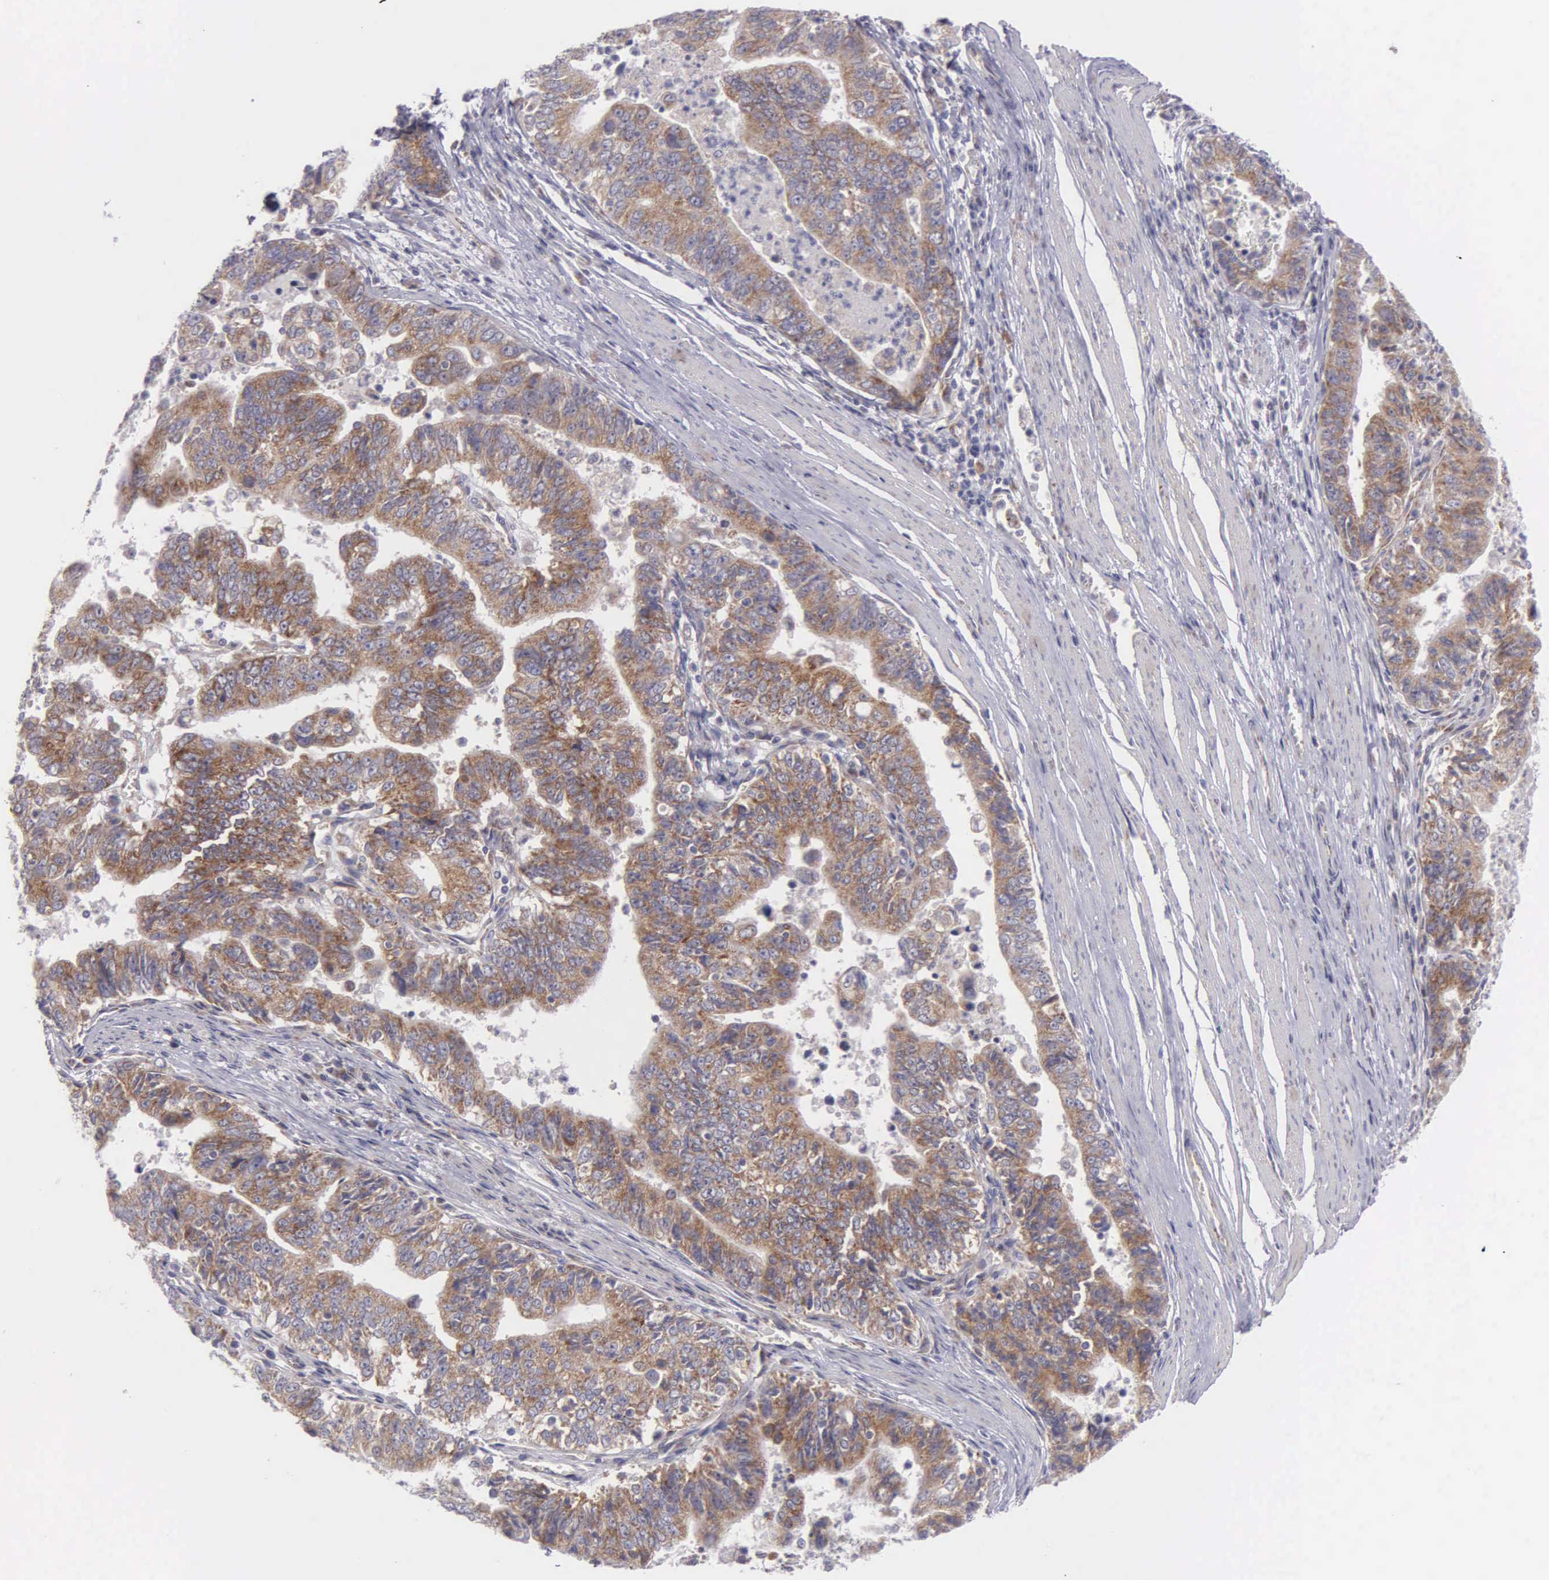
{"staining": {"intensity": "moderate", "quantity": ">75%", "location": "cytoplasmic/membranous"}, "tissue": "stomach cancer", "cell_type": "Tumor cells", "image_type": "cancer", "snomed": [{"axis": "morphology", "description": "Adenocarcinoma, NOS"}, {"axis": "topography", "description": "Stomach, upper"}], "caption": "Stomach cancer (adenocarcinoma) stained with DAB (3,3'-diaminobenzidine) immunohistochemistry (IHC) exhibits medium levels of moderate cytoplasmic/membranous expression in about >75% of tumor cells.", "gene": "SYNJ2BP", "patient": {"sex": "female", "age": 50}}